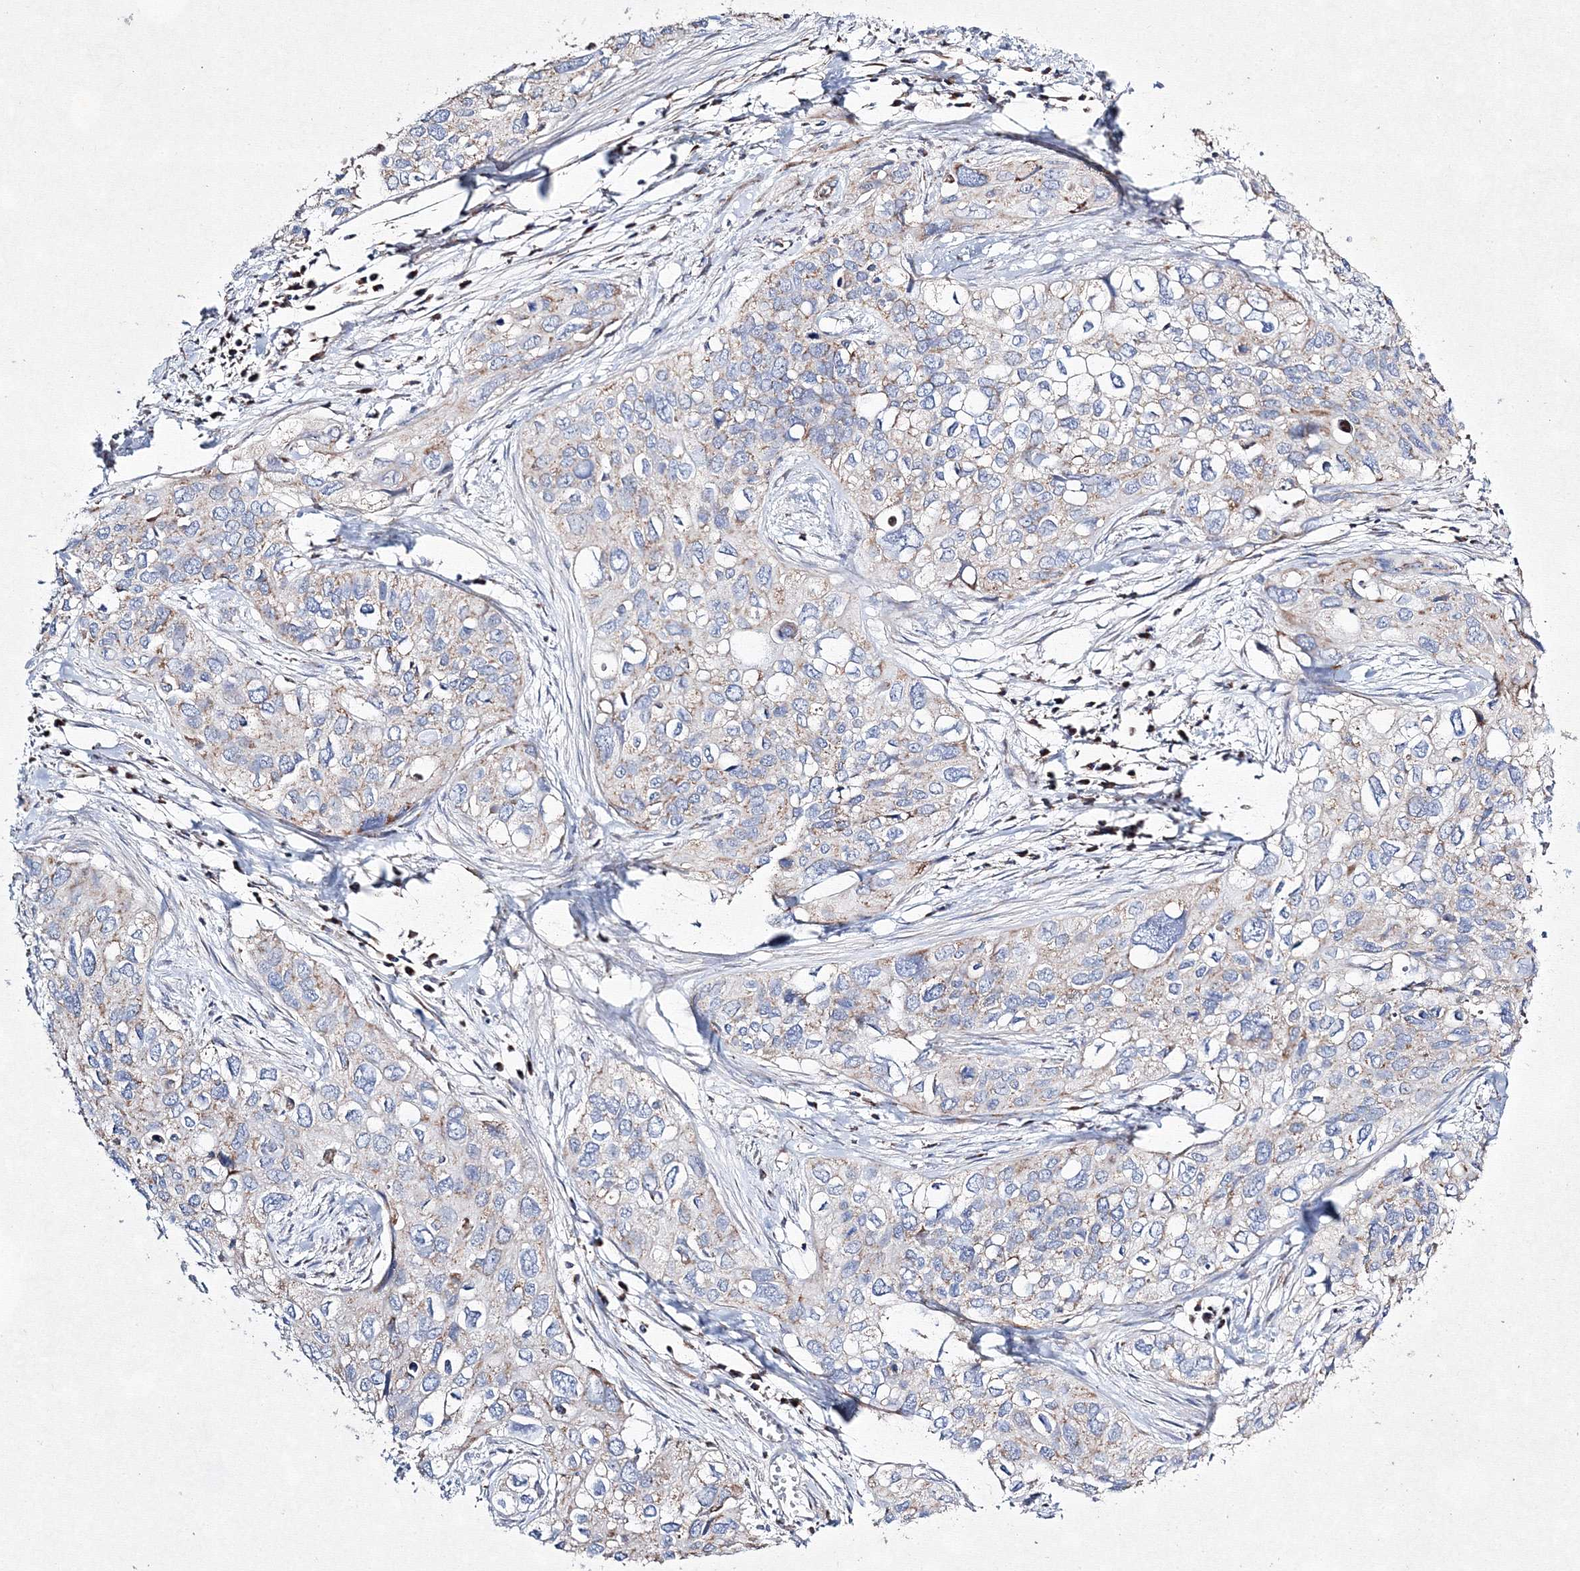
{"staining": {"intensity": "weak", "quantity": "<25%", "location": "cytoplasmic/membranous"}, "tissue": "cervical cancer", "cell_type": "Tumor cells", "image_type": "cancer", "snomed": [{"axis": "morphology", "description": "Squamous cell carcinoma, NOS"}, {"axis": "topography", "description": "Cervix"}], "caption": "Micrograph shows no significant protein positivity in tumor cells of cervical cancer (squamous cell carcinoma).", "gene": "IGSF9", "patient": {"sex": "female", "age": 55}}